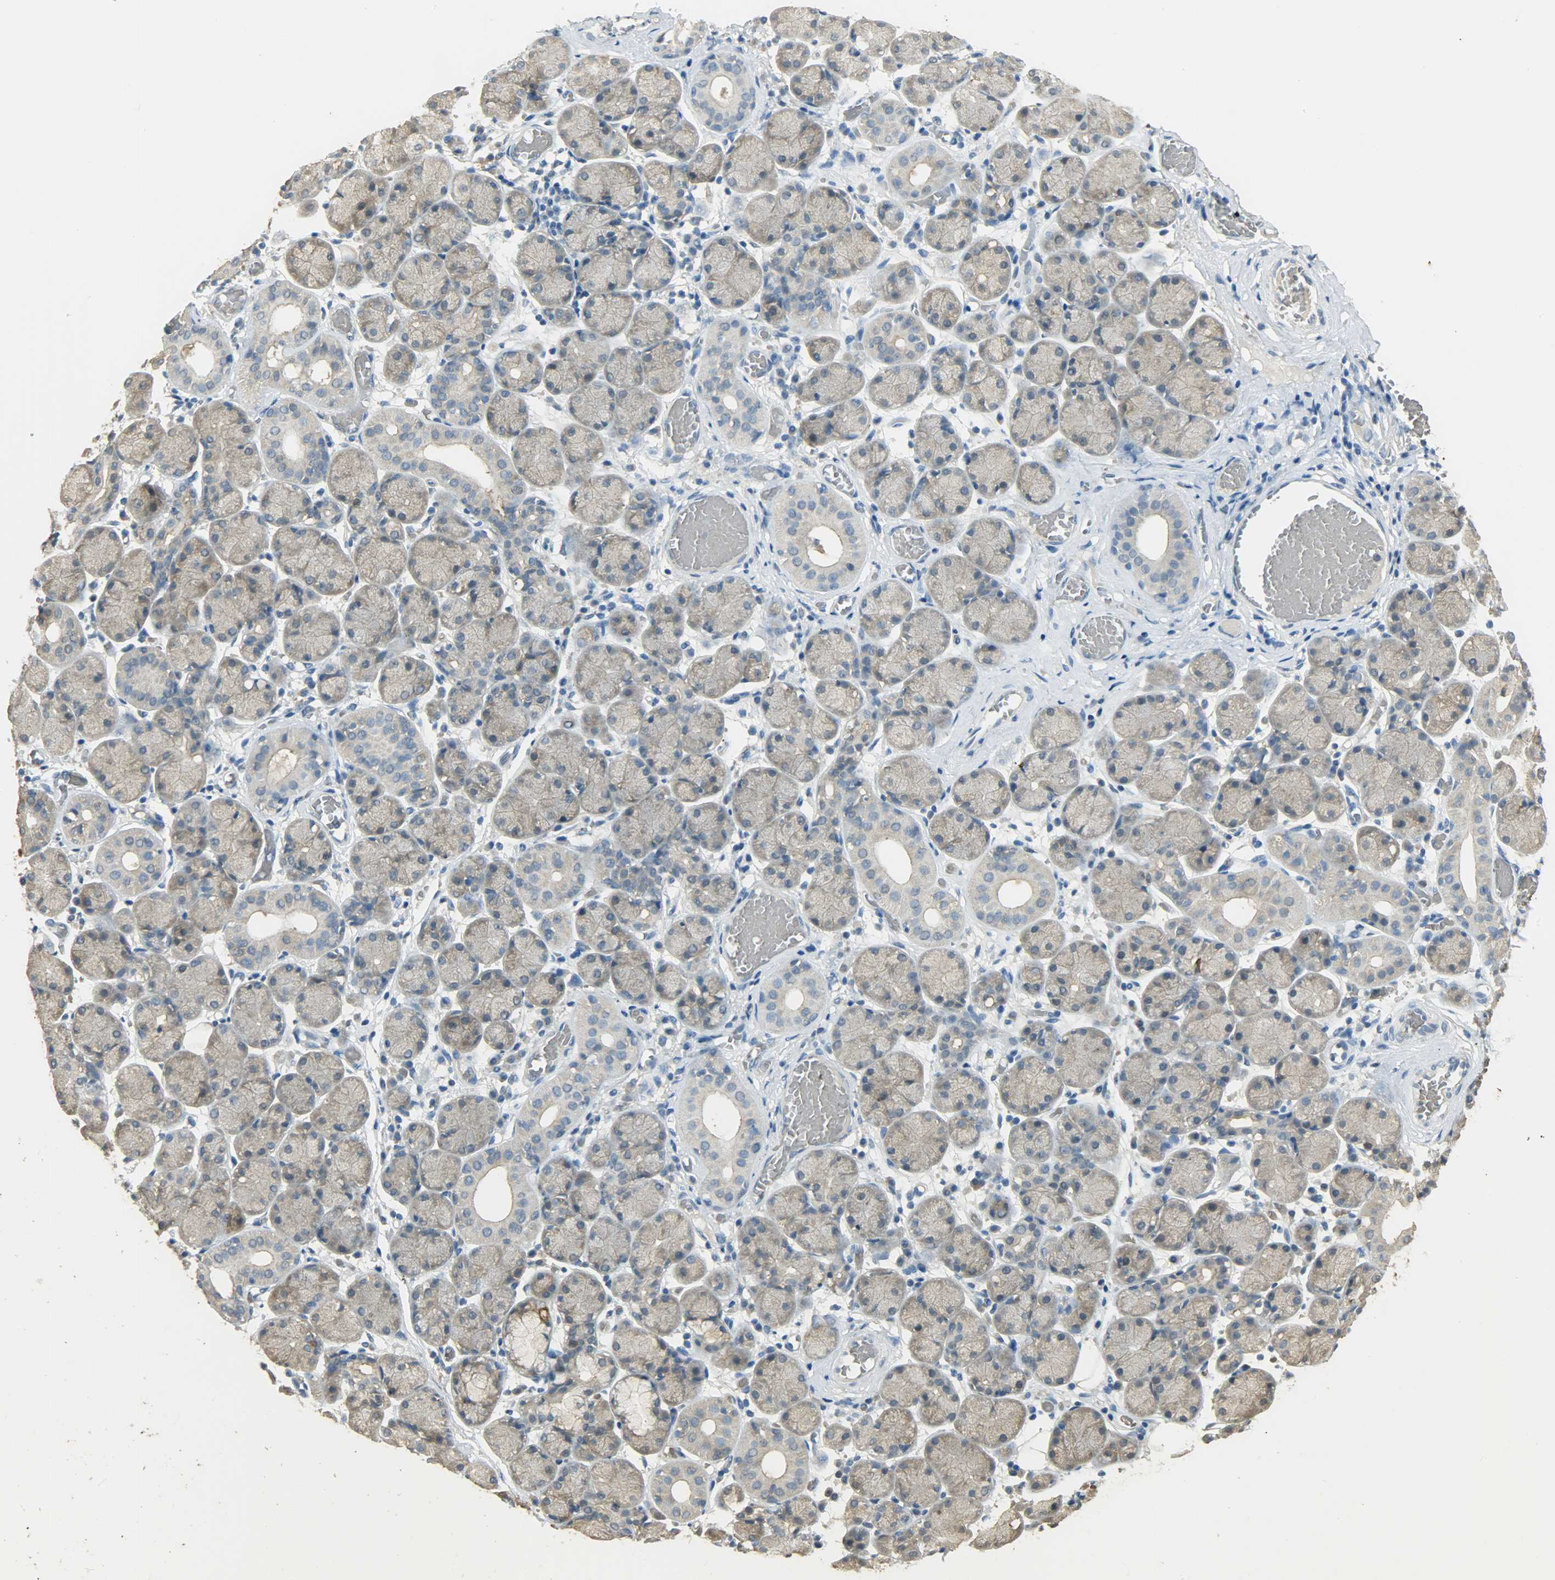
{"staining": {"intensity": "weak", "quantity": ">75%", "location": "cytoplasmic/membranous"}, "tissue": "salivary gland", "cell_type": "Glandular cells", "image_type": "normal", "snomed": [{"axis": "morphology", "description": "Normal tissue, NOS"}, {"axis": "topography", "description": "Salivary gland"}], "caption": "This image shows IHC staining of benign human salivary gland, with low weak cytoplasmic/membranous expression in approximately >75% of glandular cells.", "gene": "PRMT5", "patient": {"sex": "female", "age": 24}}